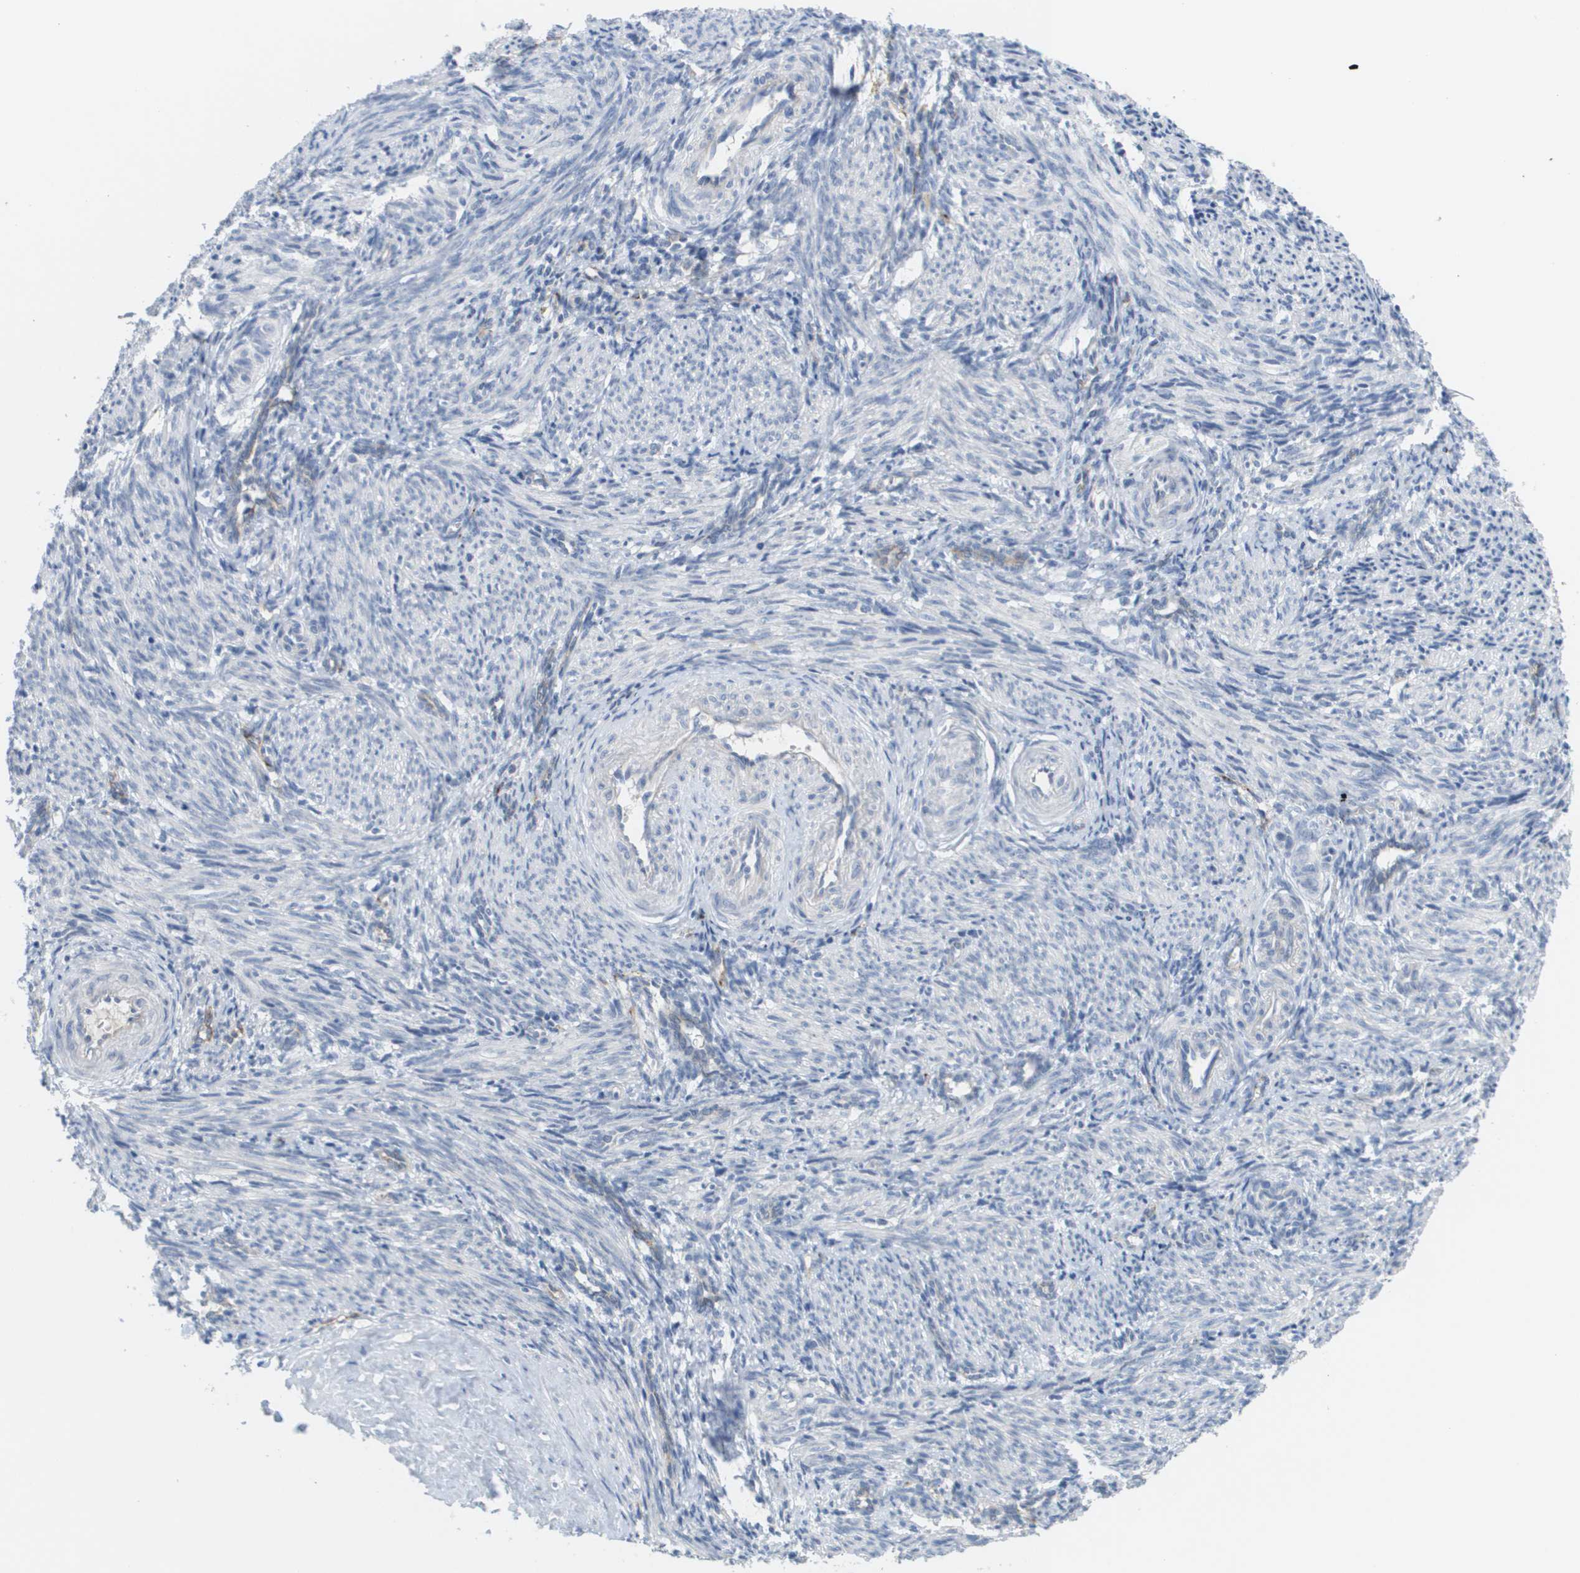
{"staining": {"intensity": "negative", "quantity": "none", "location": "none"}, "tissue": "smooth muscle", "cell_type": "Smooth muscle cells", "image_type": "normal", "snomed": [{"axis": "morphology", "description": "Normal tissue, NOS"}, {"axis": "topography", "description": "Endometrium"}], "caption": "A photomicrograph of human smooth muscle is negative for staining in smooth muscle cells. (Immunohistochemistry (ihc), brightfield microscopy, high magnification).", "gene": "ANGPT2", "patient": {"sex": "female", "age": 33}}